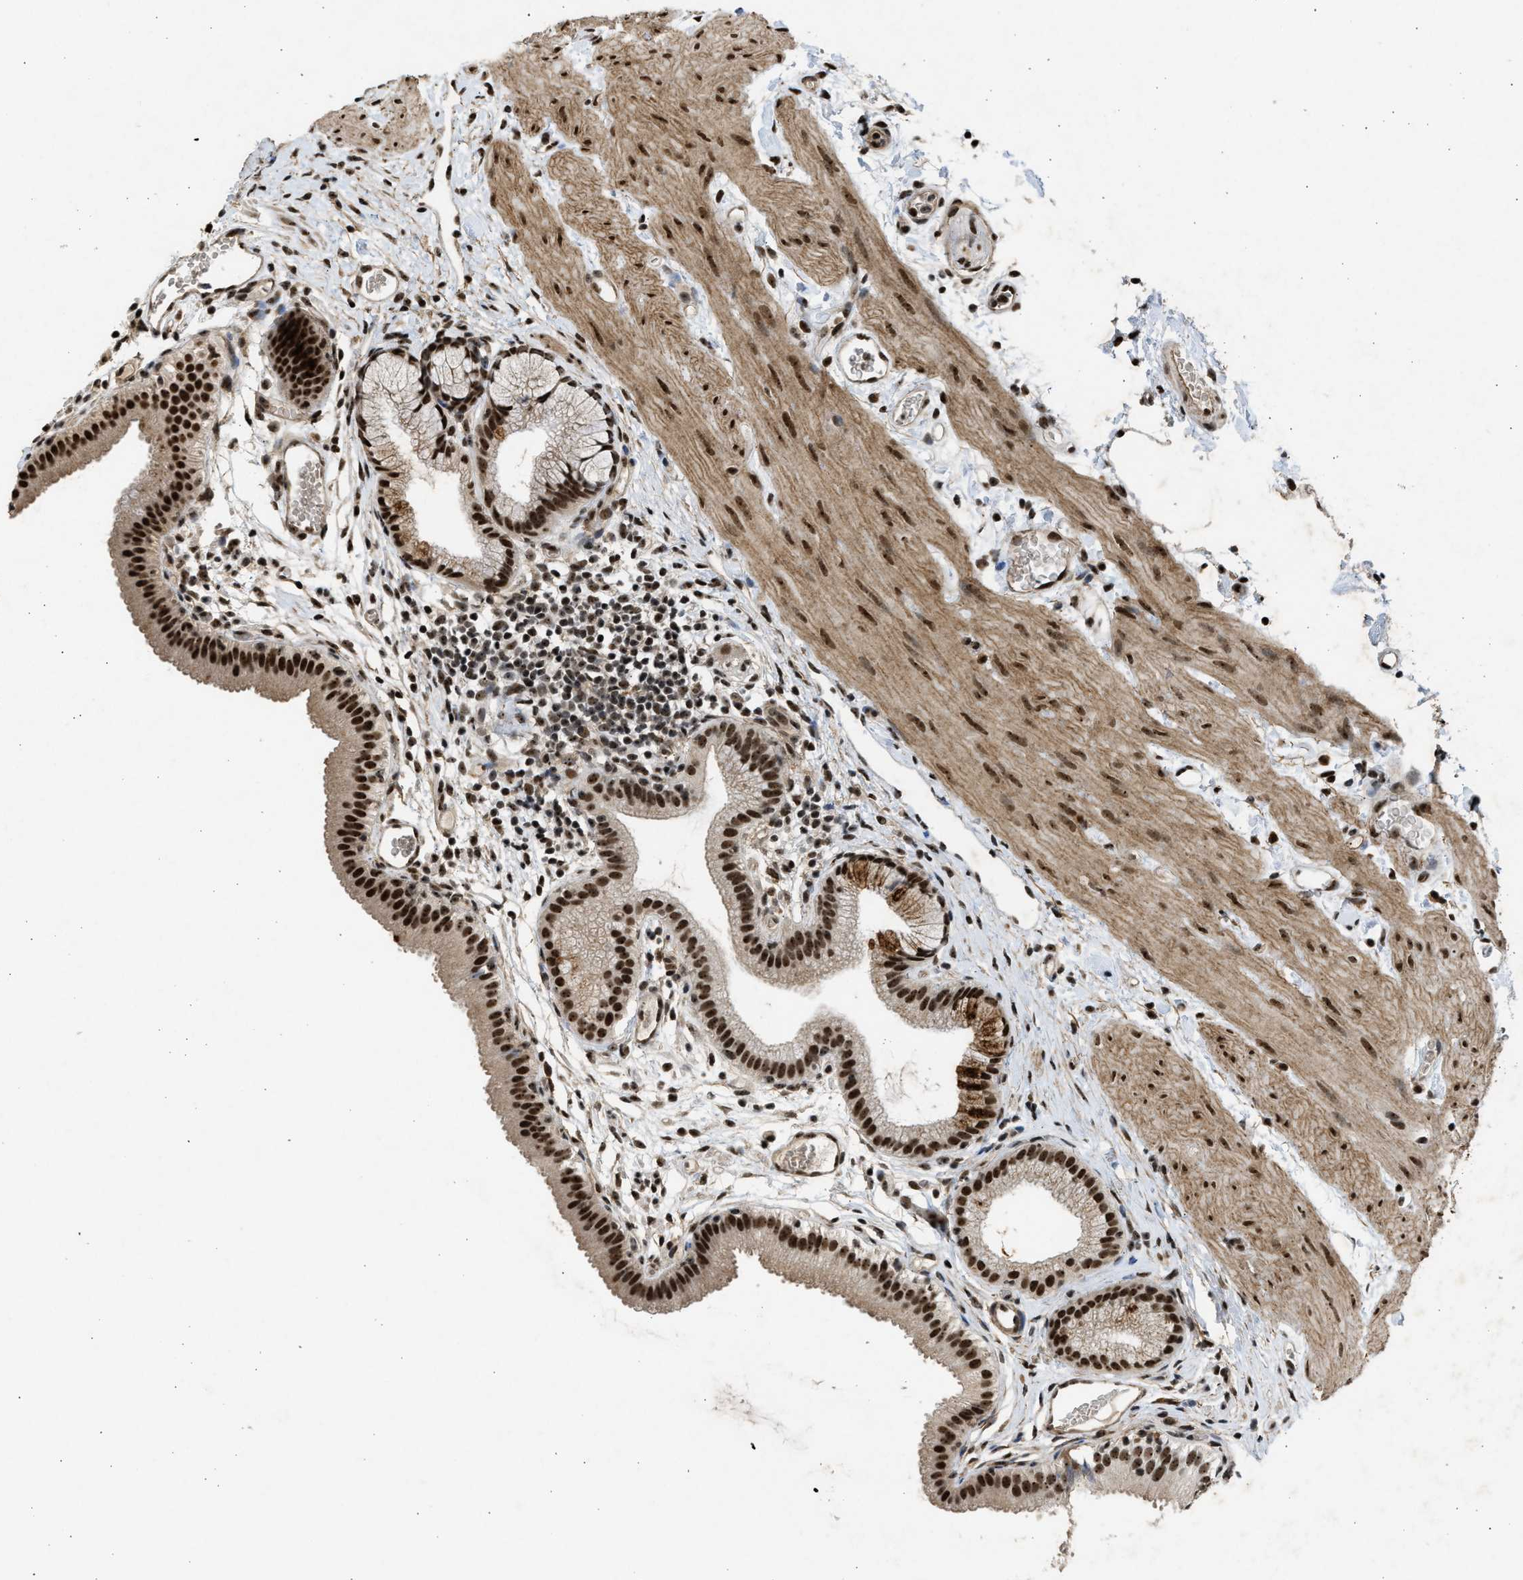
{"staining": {"intensity": "strong", "quantity": ">75%", "location": "cytoplasmic/membranous,nuclear"}, "tissue": "gallbladder", "cell_type": "Glandular cells", "image_type": "normal", "snomed": [{"axis": "morphology", "description": "Normal tissue, NOS"}, {"axis": "topography", "description": "Gallbladder"}], "caption": "High-magnification brightfield microscopy of benign gallbladder stained with DAB (brown) and counterstained with hematoxylin (blue). glandular cells exhibit strong cytoplasmic/membranous,nuclear positivity is appreciated in about>75% of cells. (IHC, brightfield microscopy, high magnification).", "gene": "TFDP2", "patient": {"sex": "female", "age": 26}}